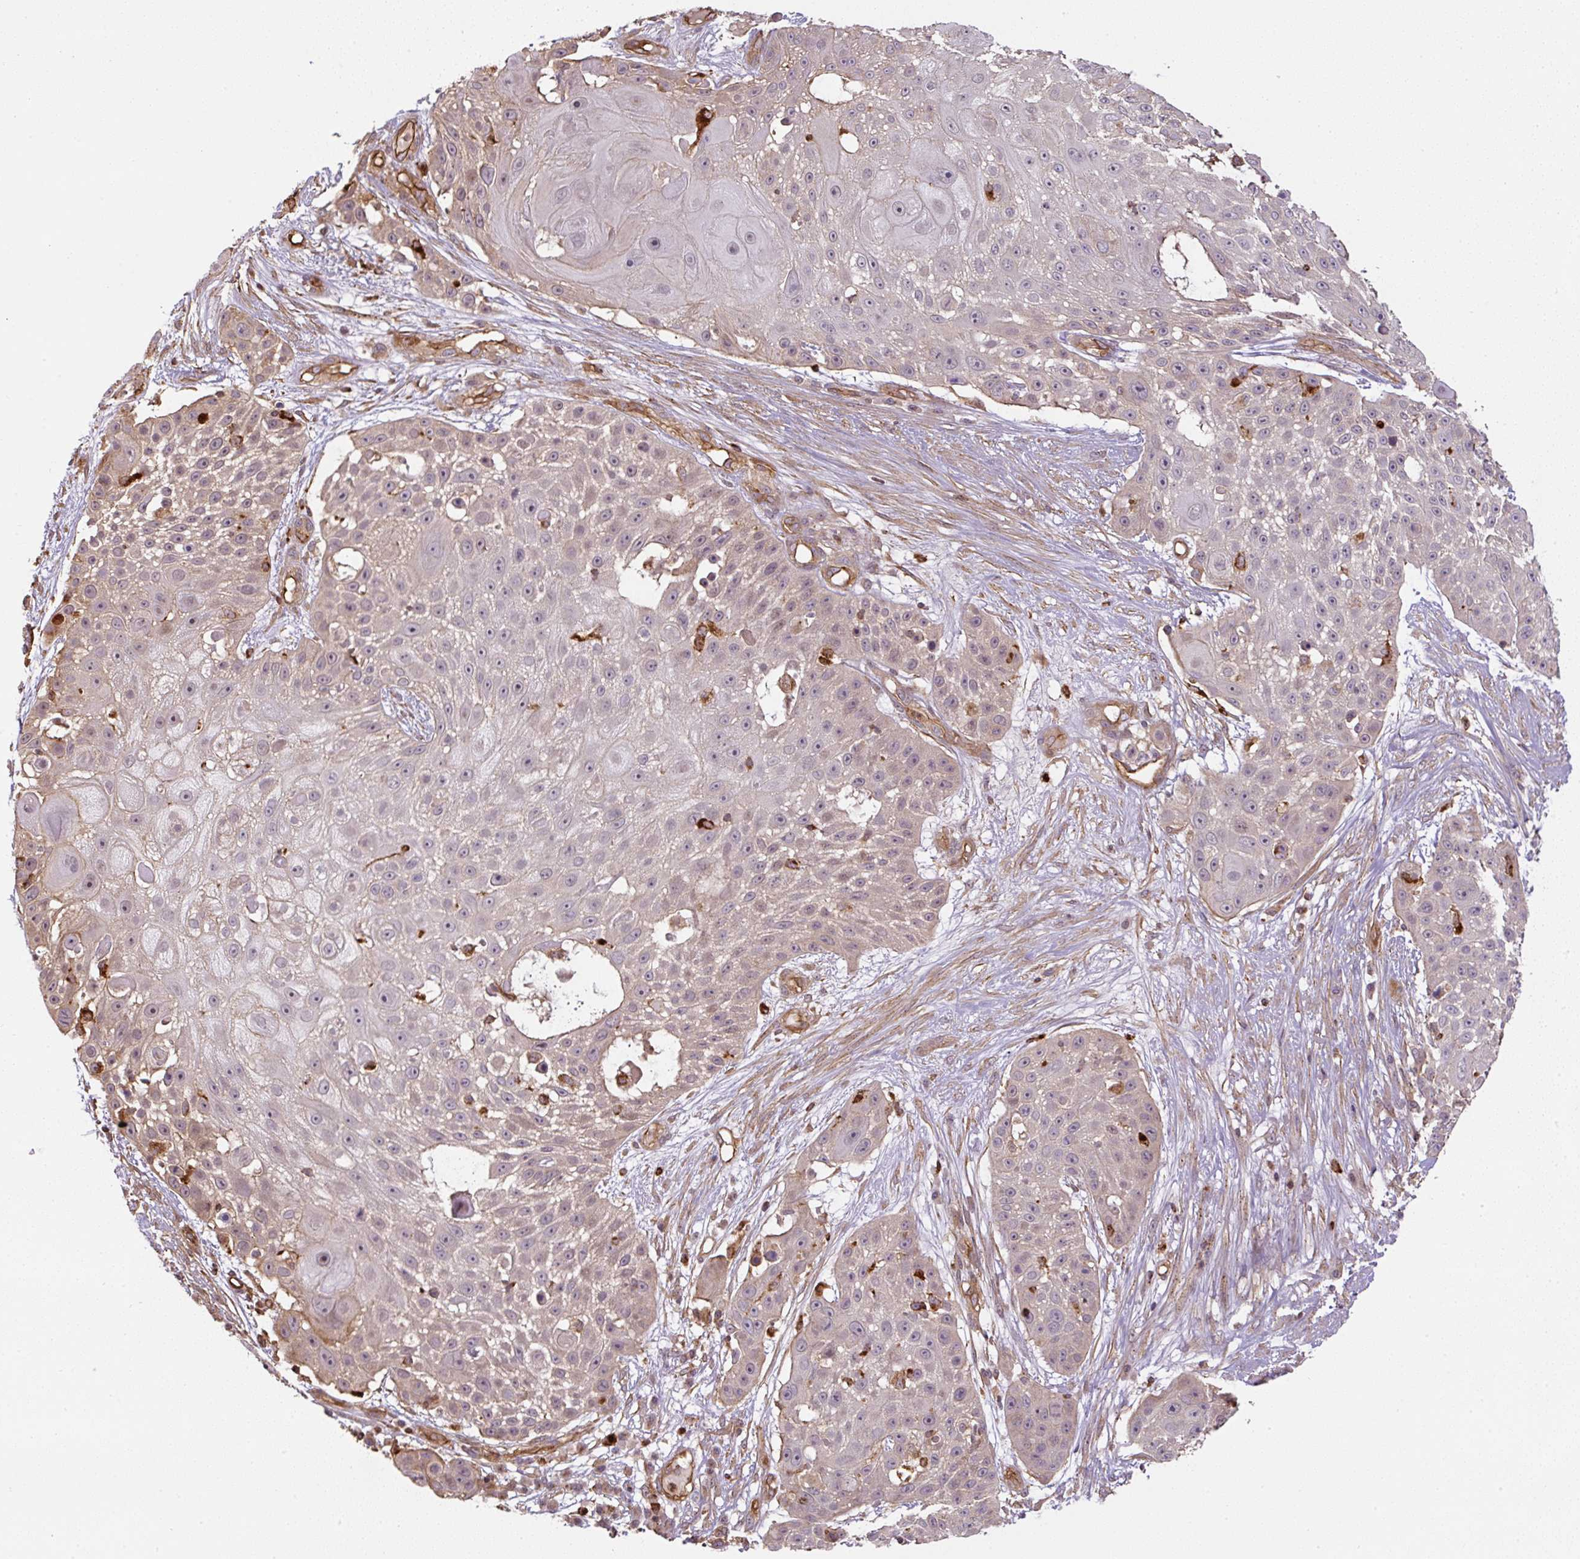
{"staining": {"intensity": "negative", "quantity": "none", "location": "none"}, "tissue": "skin cancer", "cell_type": "Tumor cells", "image_type": "cancer", "snomed": [{"axis": "morphology", "description": "Squamous cell carcinoma, NOS"}, {"axis": "topography", "description": "Skin"}], "caption": "Immunohistochemistry (IHC) image of neoplastic tissue: skin cancer stained with DAB demonstrates no significant protein expression in tumor cells.", "gene": "B3GALT5", "patient": {"sex": "female", "age": 86}}